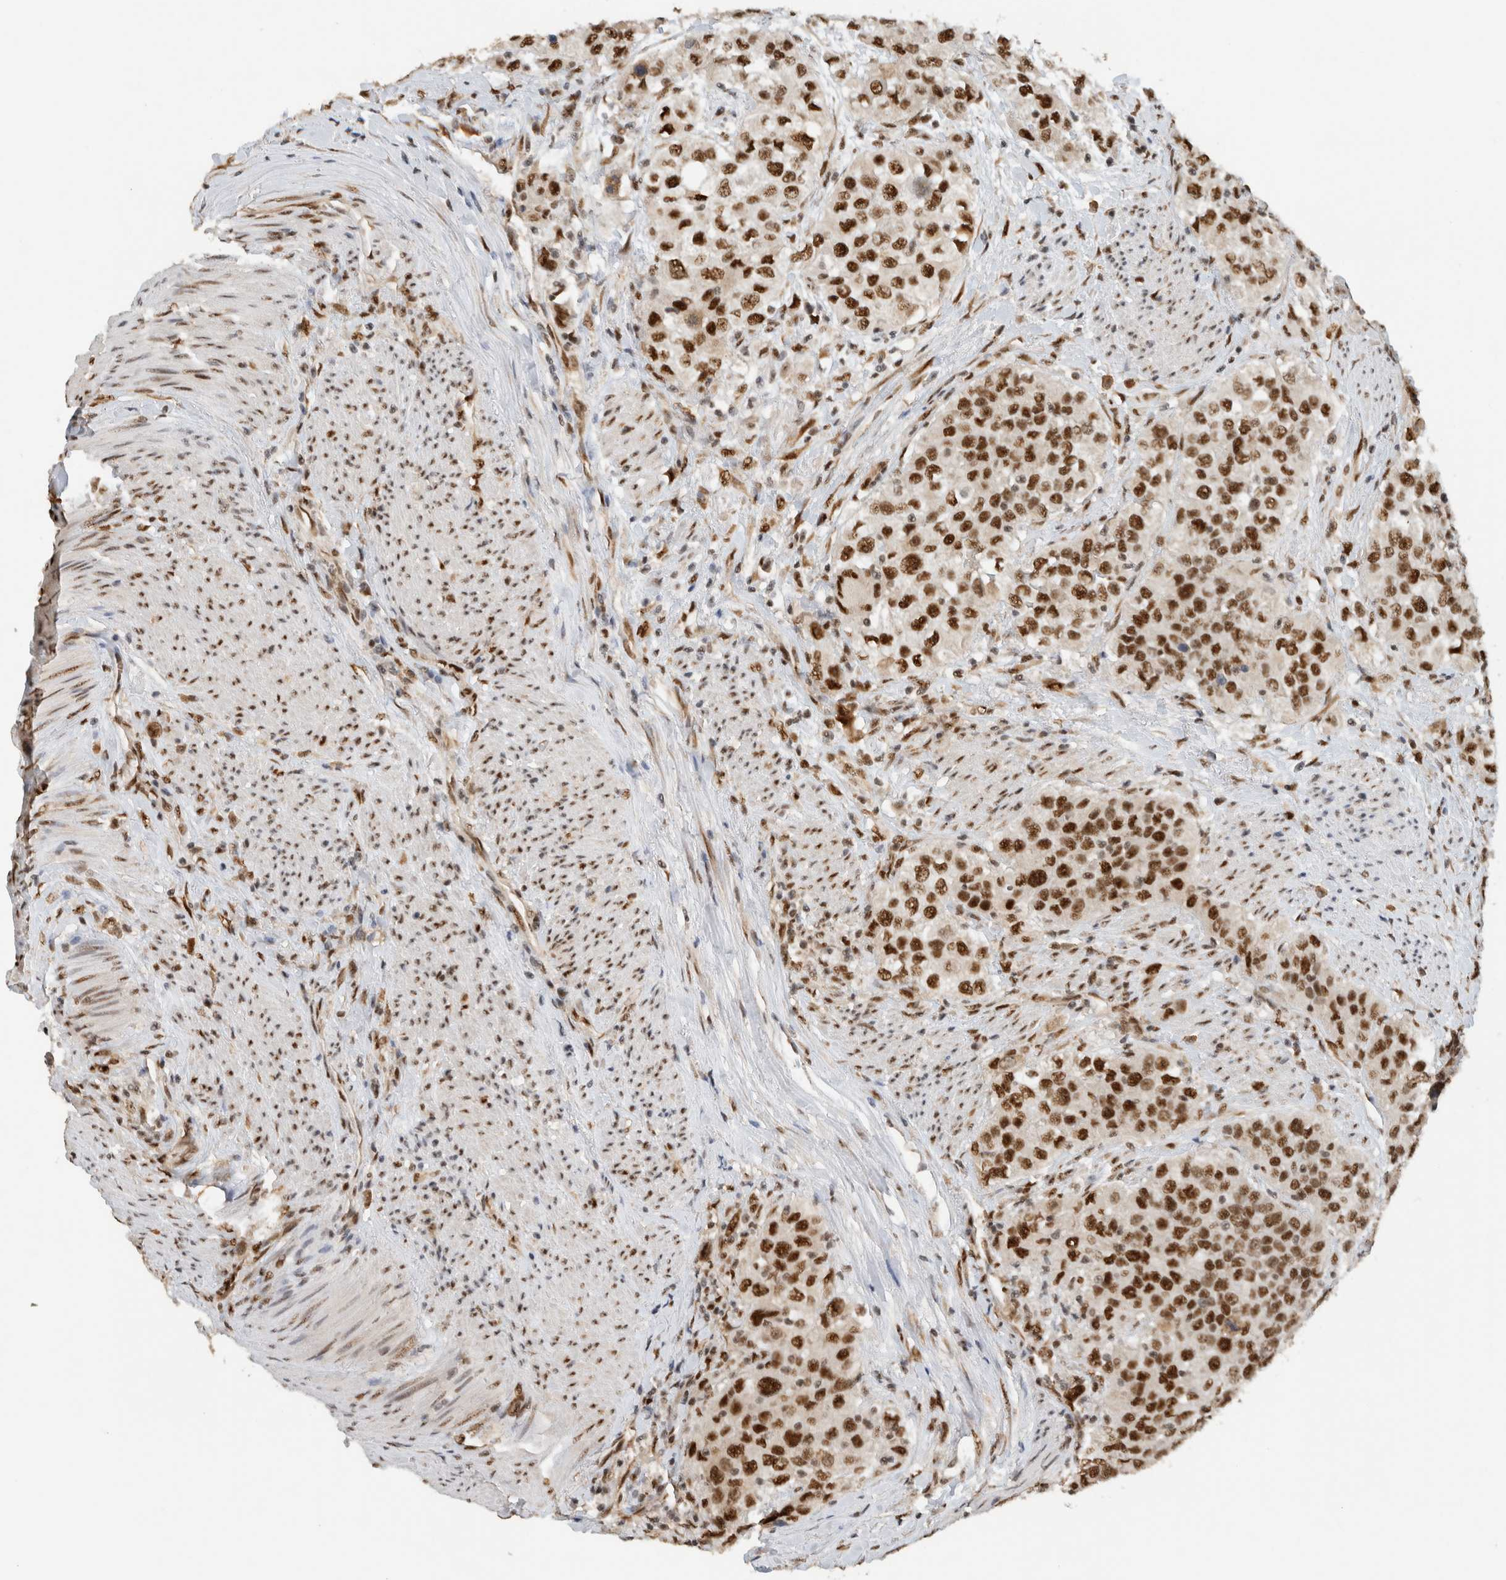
{"staining": {"intensity": "strong", "quantity": ">75%", "location": "nuclear"}, "tissue": "urothelial cancer", "cell_type": "Tumor cells", "image_type": "cancer", "snomed": [{"axis": "morphology", "description": "Urothelial carcinoma, High grade"}, {"axis": "topography", "description": "Urinary bladder"}], "caption": "Immunohistochemical staining of urothelial cancer demonstrates strong nuclear protein expression in about >75% of tumor cells.", "gene": "DDX42", "patient": {"sex": "female", "age": 80}}